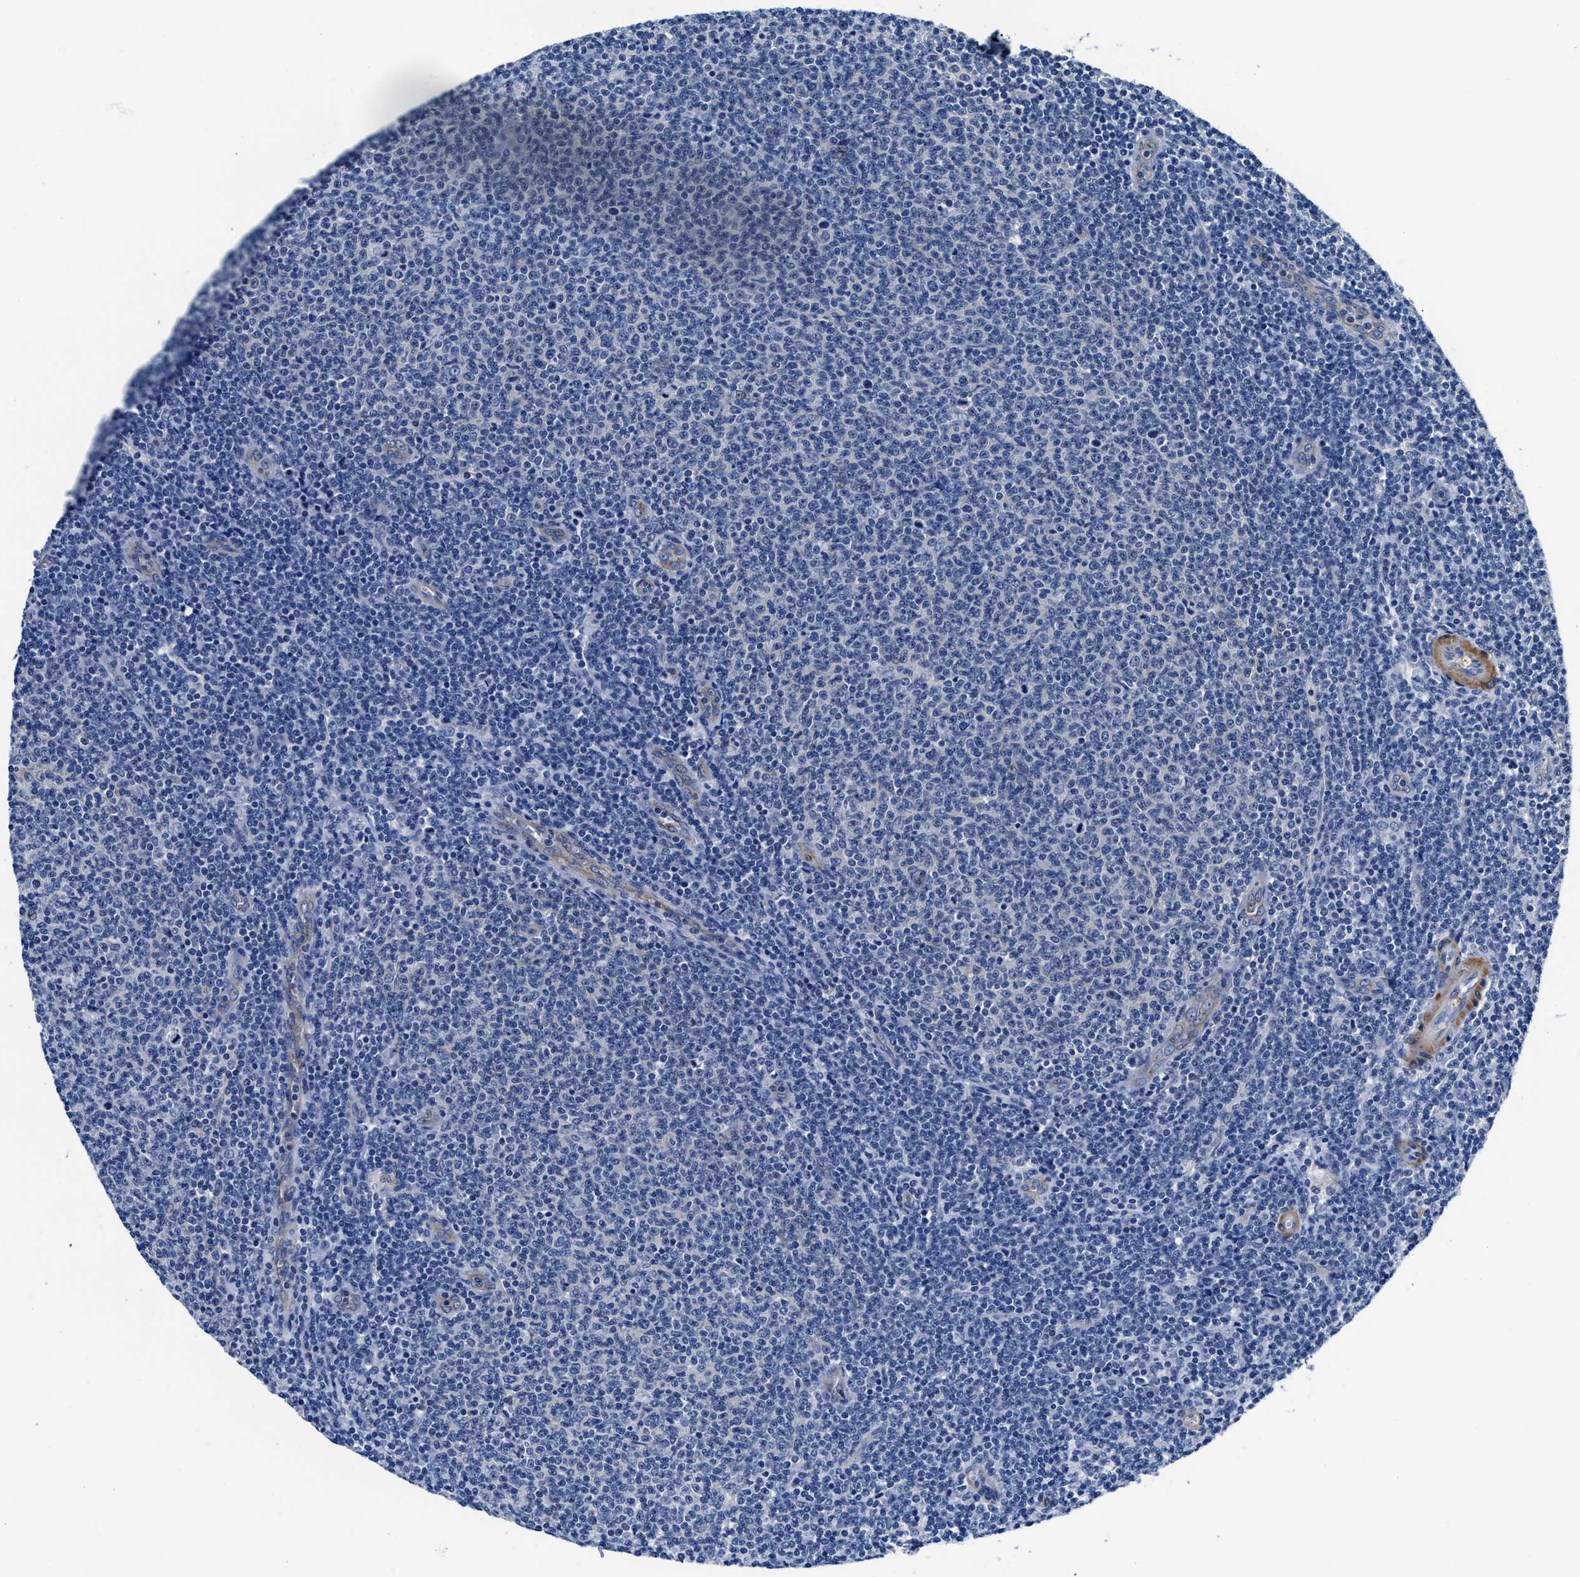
{"staining": {"intensity": "negative", "quantity": "none", "location": "none"}, "tissue": "lymphoma", "cell_type": "Tumor cells", "image_type": "cancer", "snomed": [{"axis": "morphology", "description": "Malignant lymphoma, non-Hodgkin's type, Low grade"}, {"axis": "topography", "description": "Lymph node"}], "caption": "An immunohistochemistry (IHC) photomicrograph of lymphoma is shown. There is no staining in tumor cells of lymphoma.", "gene": "PARG", "patient": {"sex": "male", "age": 66}}